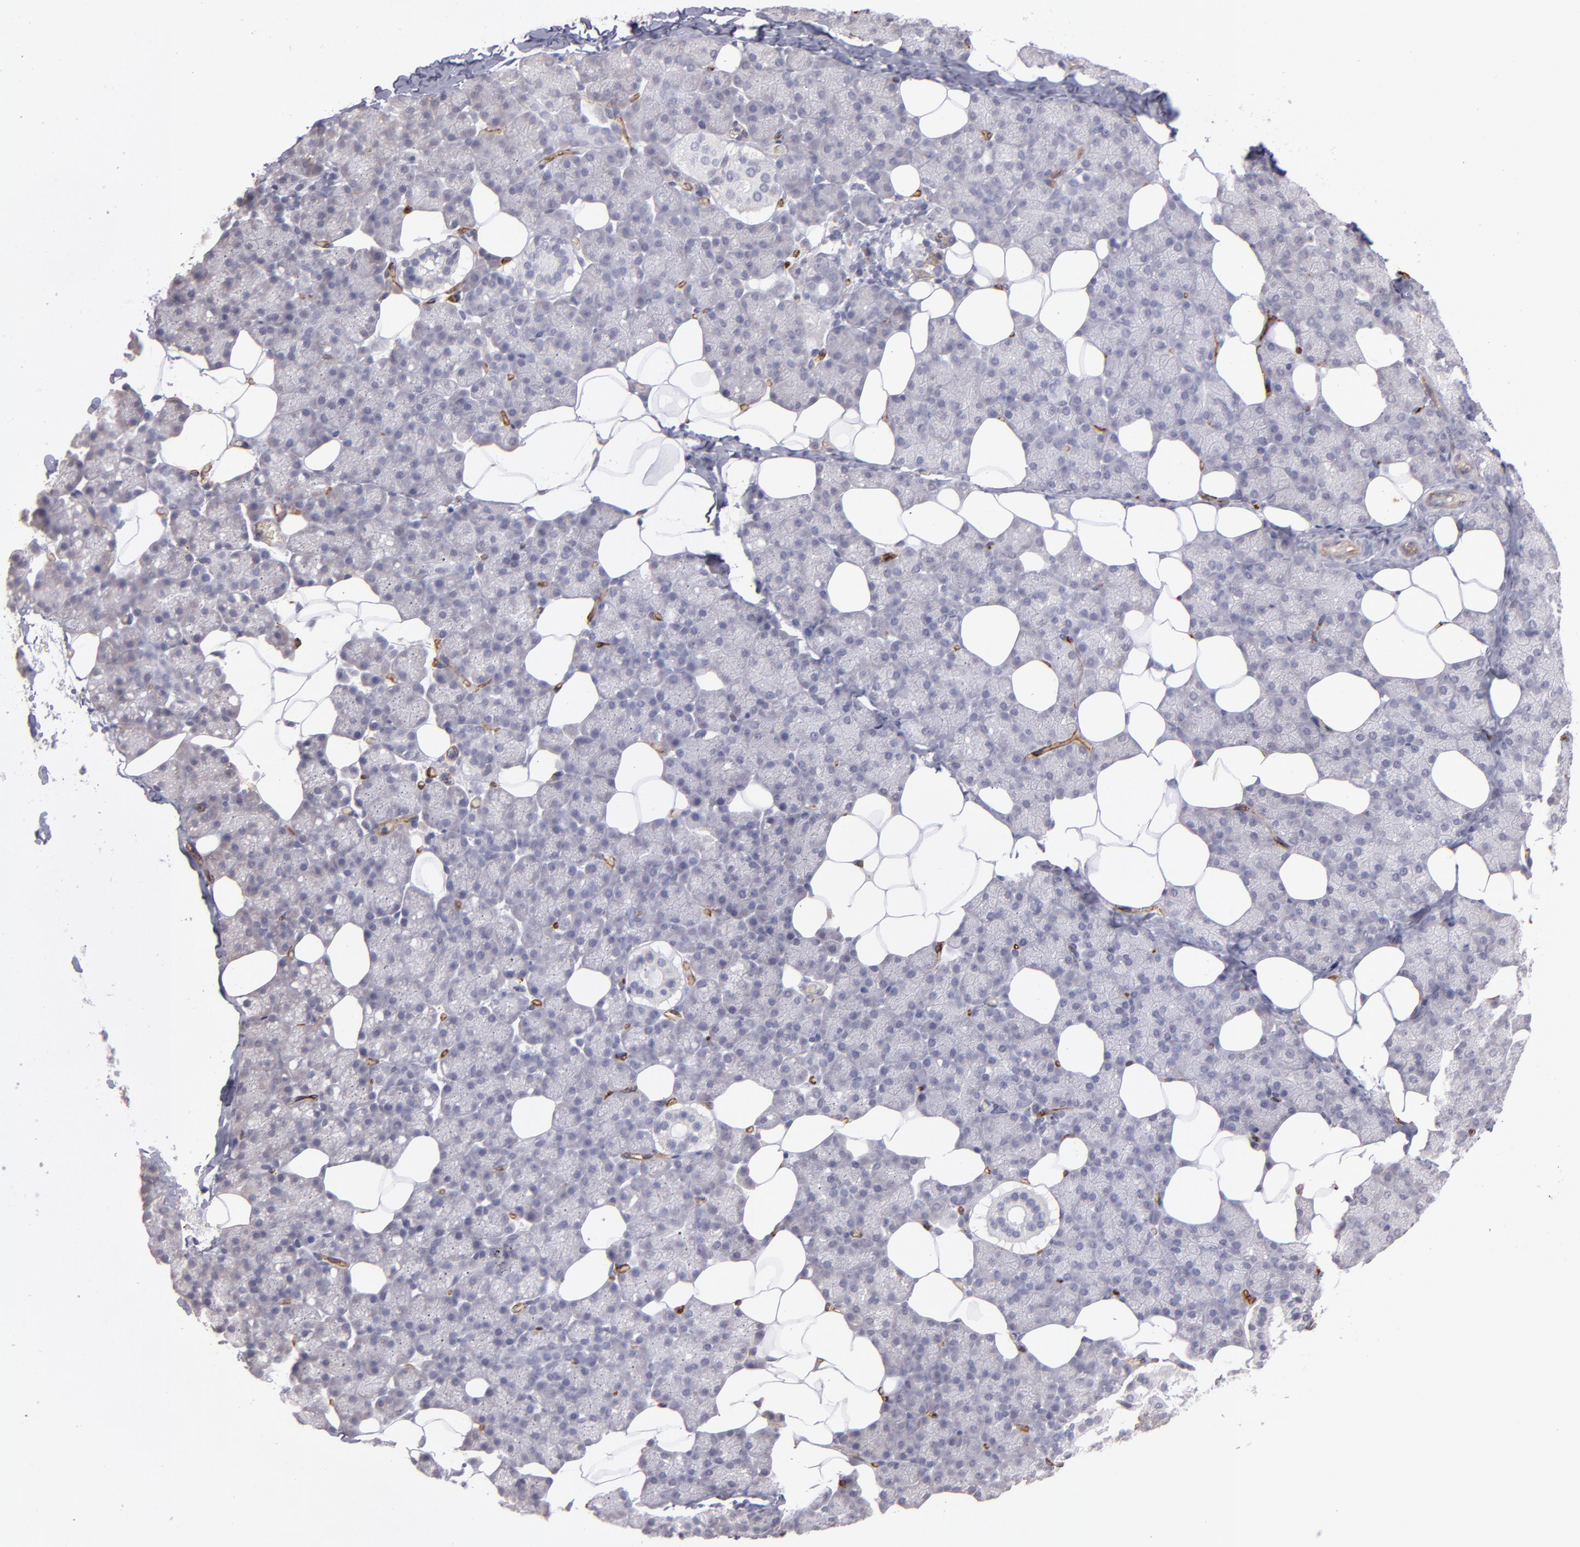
{"staining": {"intensity": "negative", "quantity": "none", "location": "none"}, "tissue": "salivary gland", "cell_type": "Glandular cells", "image_type": "normal", "snomed": [{"axis": "morphology", "description": "Normal tissue, NOS"}, {"axis": "topography", "description": "Lymph node"}, {"axis": "topography", "description": "Salivary gland"}], "caption": "A photomicrograph of human salivary gland is negative for staining in glandular cells. (Stains: DAB (3,3'-diaminobenzidine) IHC with hematoxylin counter stain, Microscopy: brightfield microscopy at high magnification).", "gene": "THBD", "patient": {"sex": "male", "age": 8}}